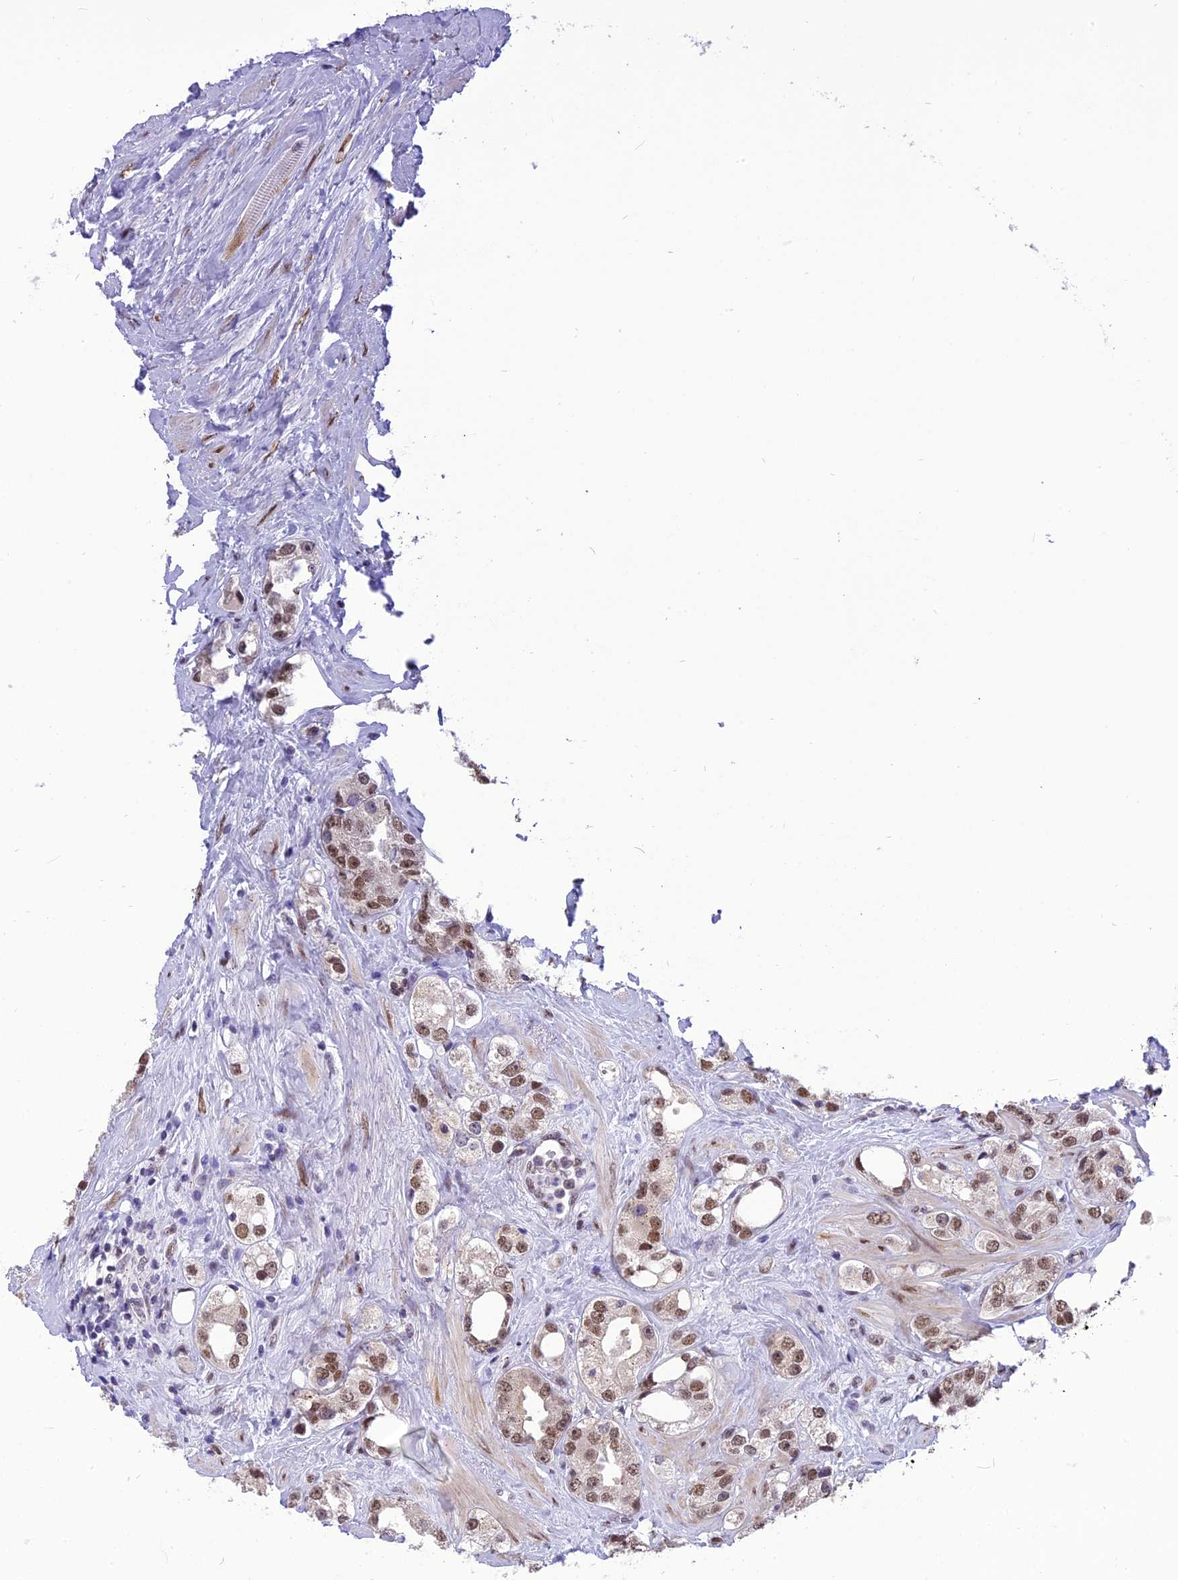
{"staining": {"intensity": "moderate", "quantity": ">75%", "location": "nuclear"}, "tissue": "prostate cancer", "cell_type": "Tumor cells", "image_type": "cancer", "snomed": [{"axis": "morphology", "description": "Adenocarcinoma, NOS"}, {"axis": "topography", "description": "Prostate"}], "caption": "Human prostate cancer (adenocarcinoma) stained with a protein marker reveals moderate staining in tumor cells.", "gene": "IRF2BP1", "patient": {"sex": "male", "age": 79}}